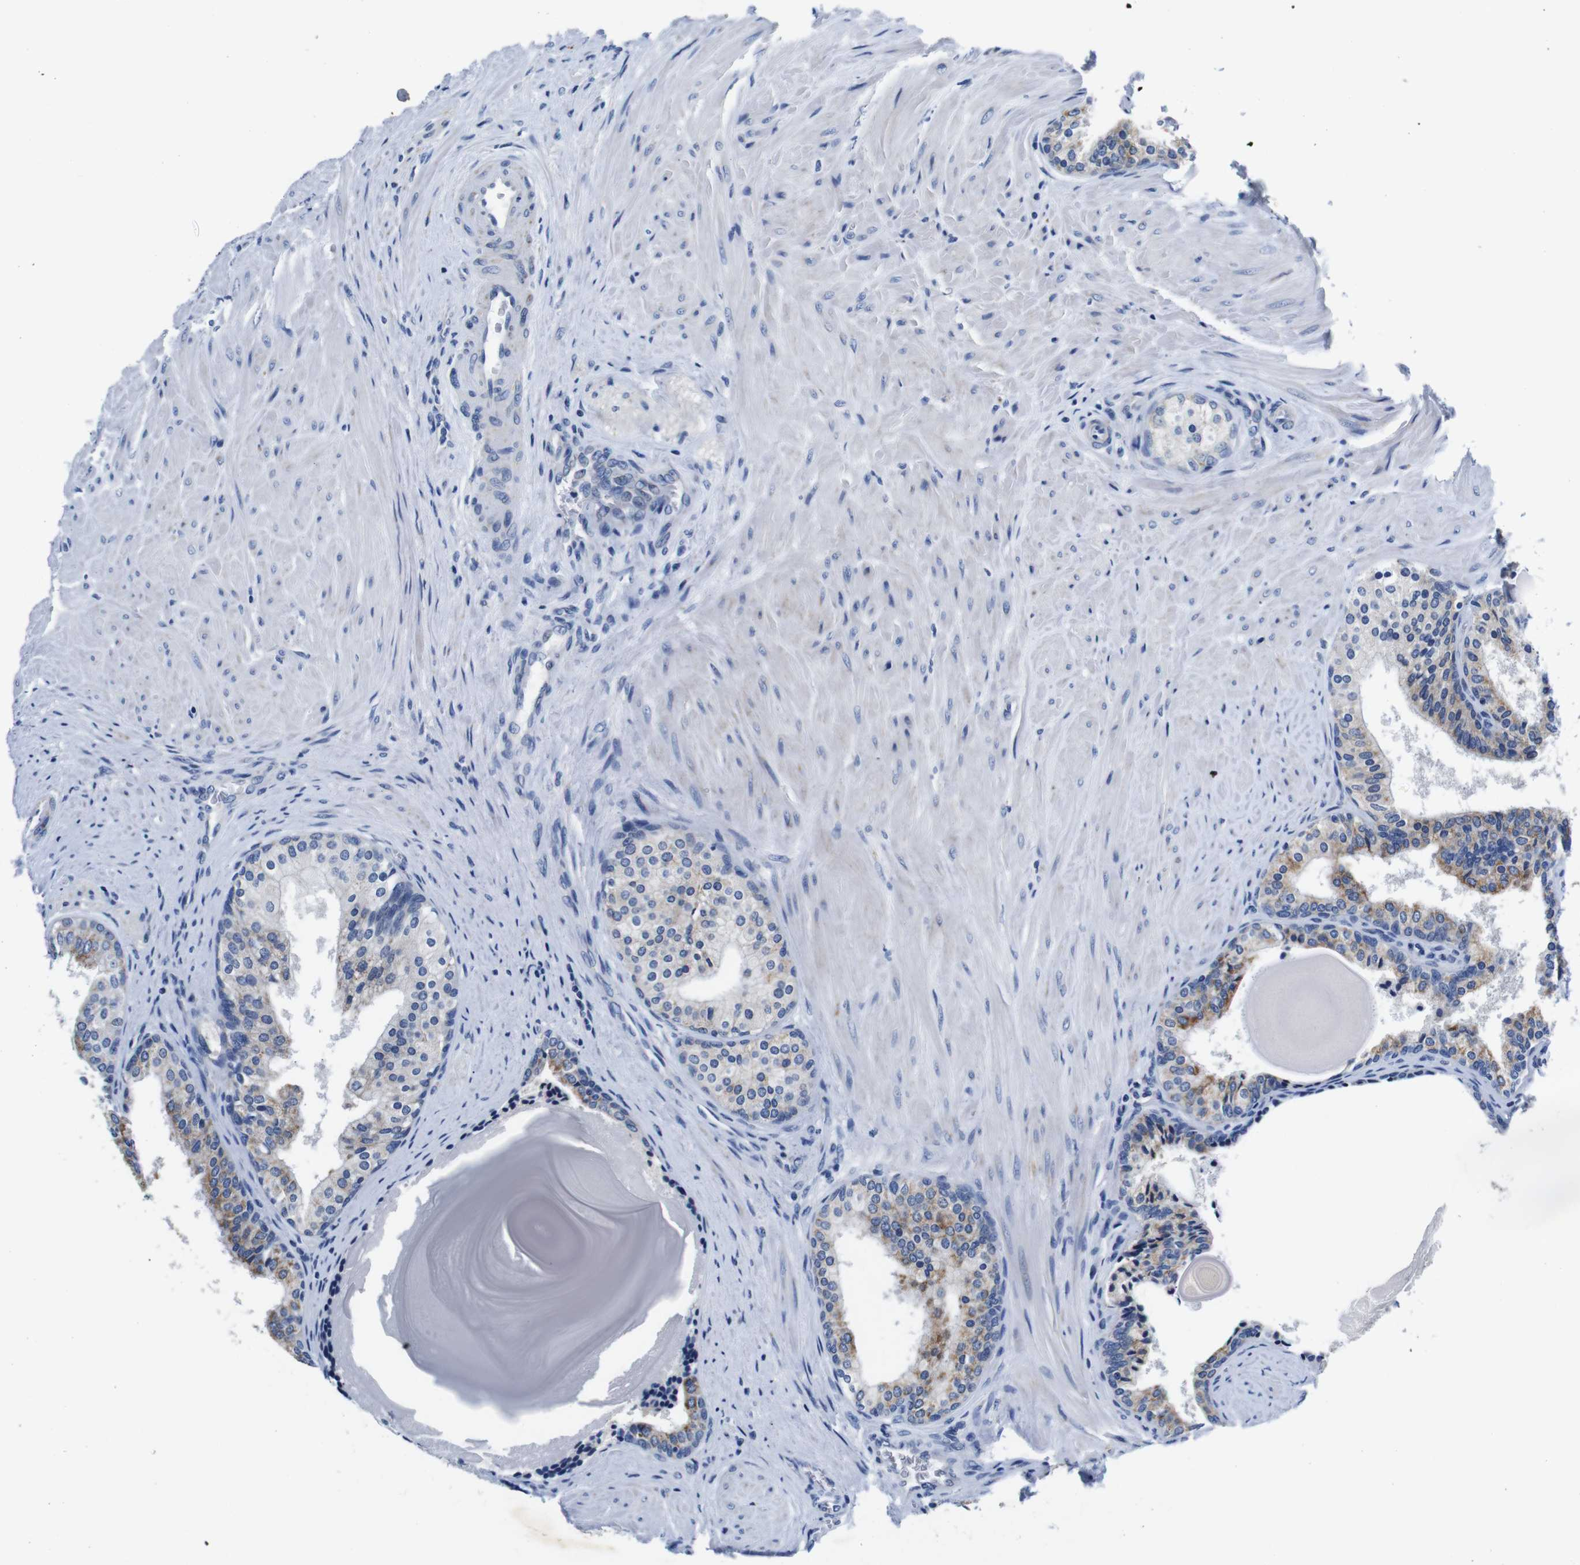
{"staining": {"intensity": "moderate", "quantity": "25%-75%", "location": "cytoplasmic/membranous"}, "tissue": "prostate cancer", "cell_type": "Tumor cells", "image_type": "cancer", "snomed": [{"axis": "morphology", "description": "Adenocarcinoma, Low grade"}, {"axis": "topography", "description": "Prostate"}], "caption": "Immunohistochemistry (IHC) of adenocarcinoma (low-grade) (prostate) displays medium levels of moderate cytoplasmic/membranous positivity in about 25%-75% of tumor cells.", "gene": "SNX19", "patient": {"sex": "male", "age": 60}}